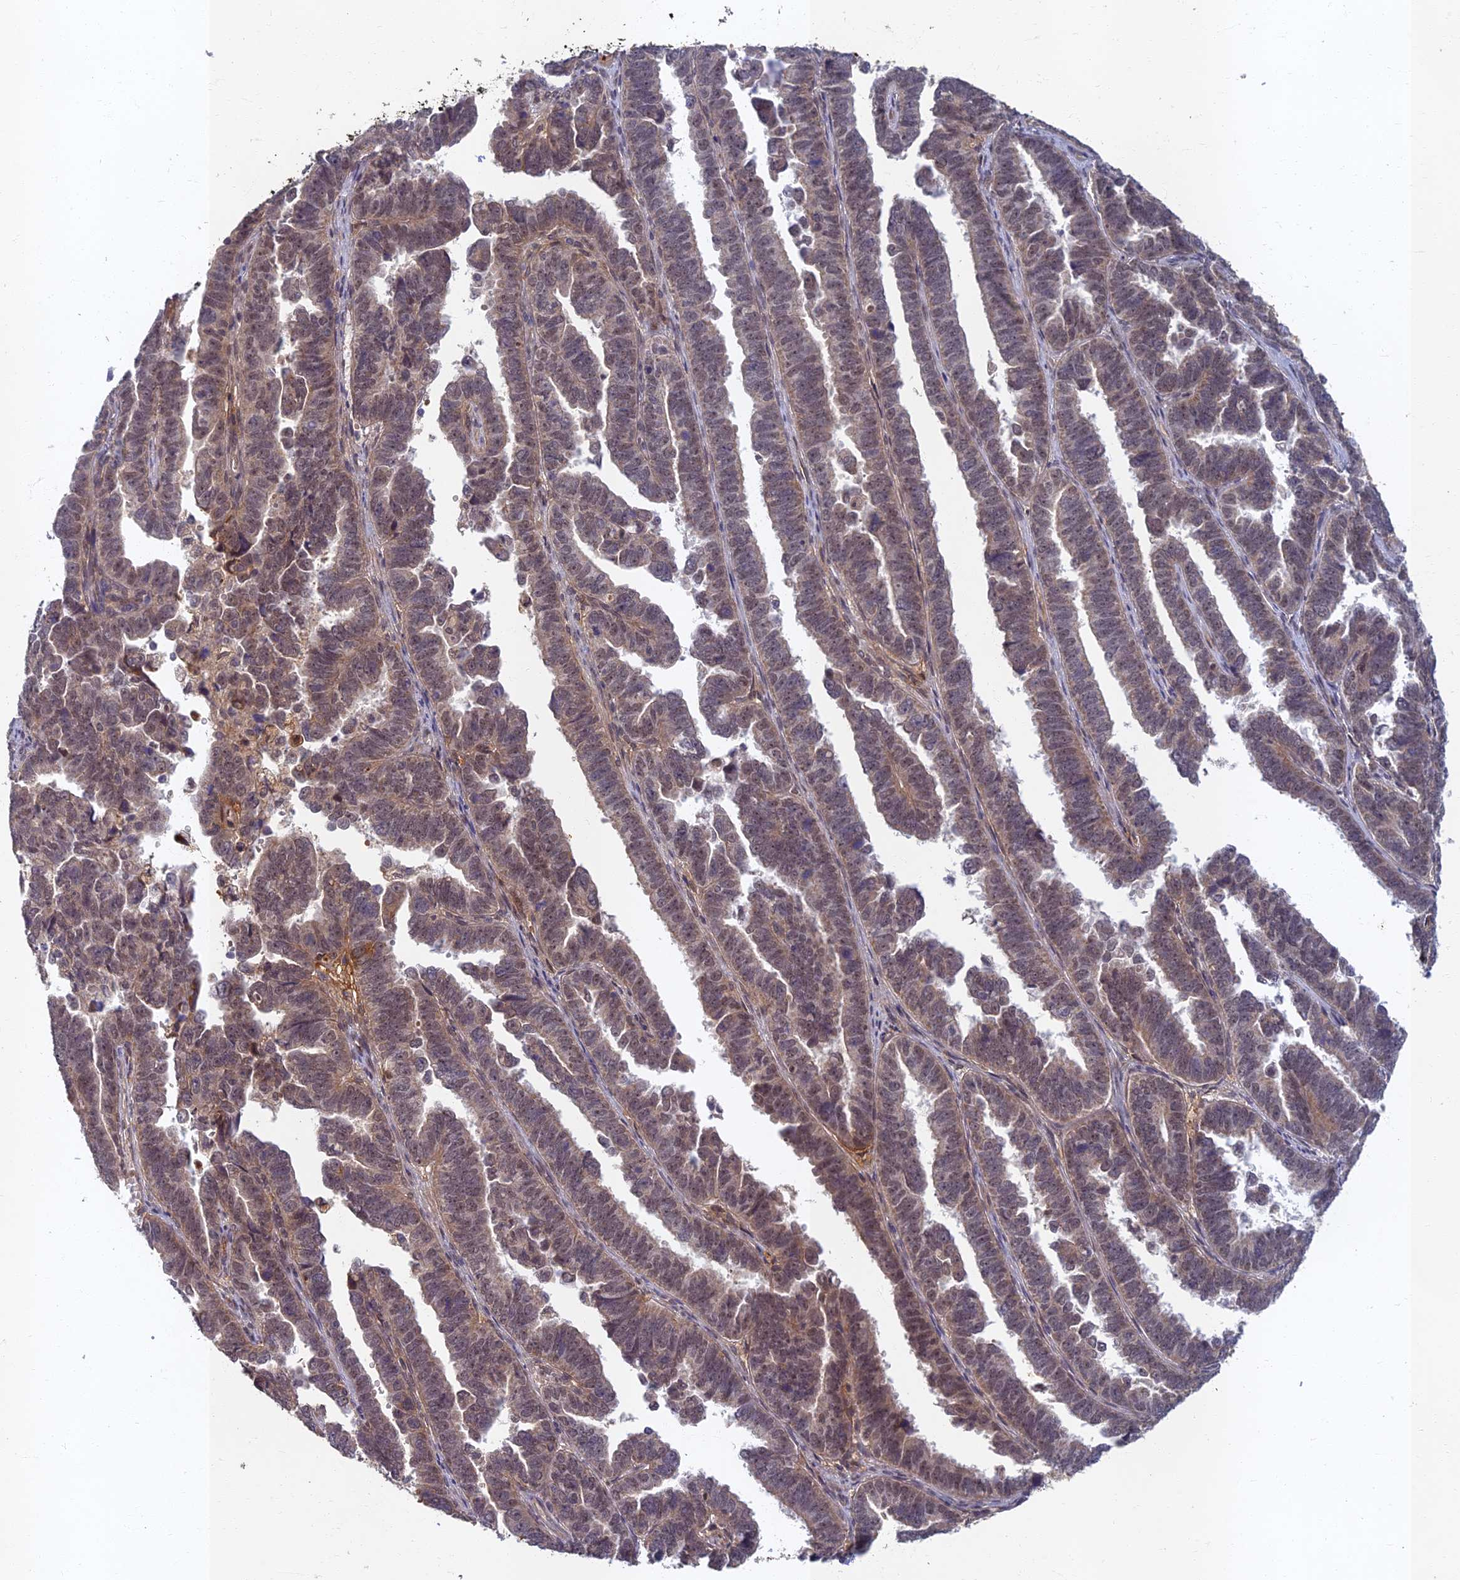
{"staining": {"intensity": "weak", "quantity": "25%-75%", "location": "cytoplasmic/membranous"}, "tissue": "endometrial cancer", "cell_type": "Tumor cells", "image_type": "cancer", "snomed": [{"axis": "morphology", "description": "Adenocarcinoma, NOS"}, {"axis": "topography", "description": "Endometrium"}], "caption": "Endometrial cancer (adenocarcinoma) stained with DAB (3,3'-diaminobenzidine) immunohistochemistry reveals low levels of weak cytoplasmic/membranous staining in approximately 25%-75% of tumor cells. The staining was performed using DAB to visualize the protein expression in brown, while the nuclei were stained in blue with hematoxylin (Magnification: 20x).", "gene": "EARS2", "patient": {"sex": "female", "age": 75}}